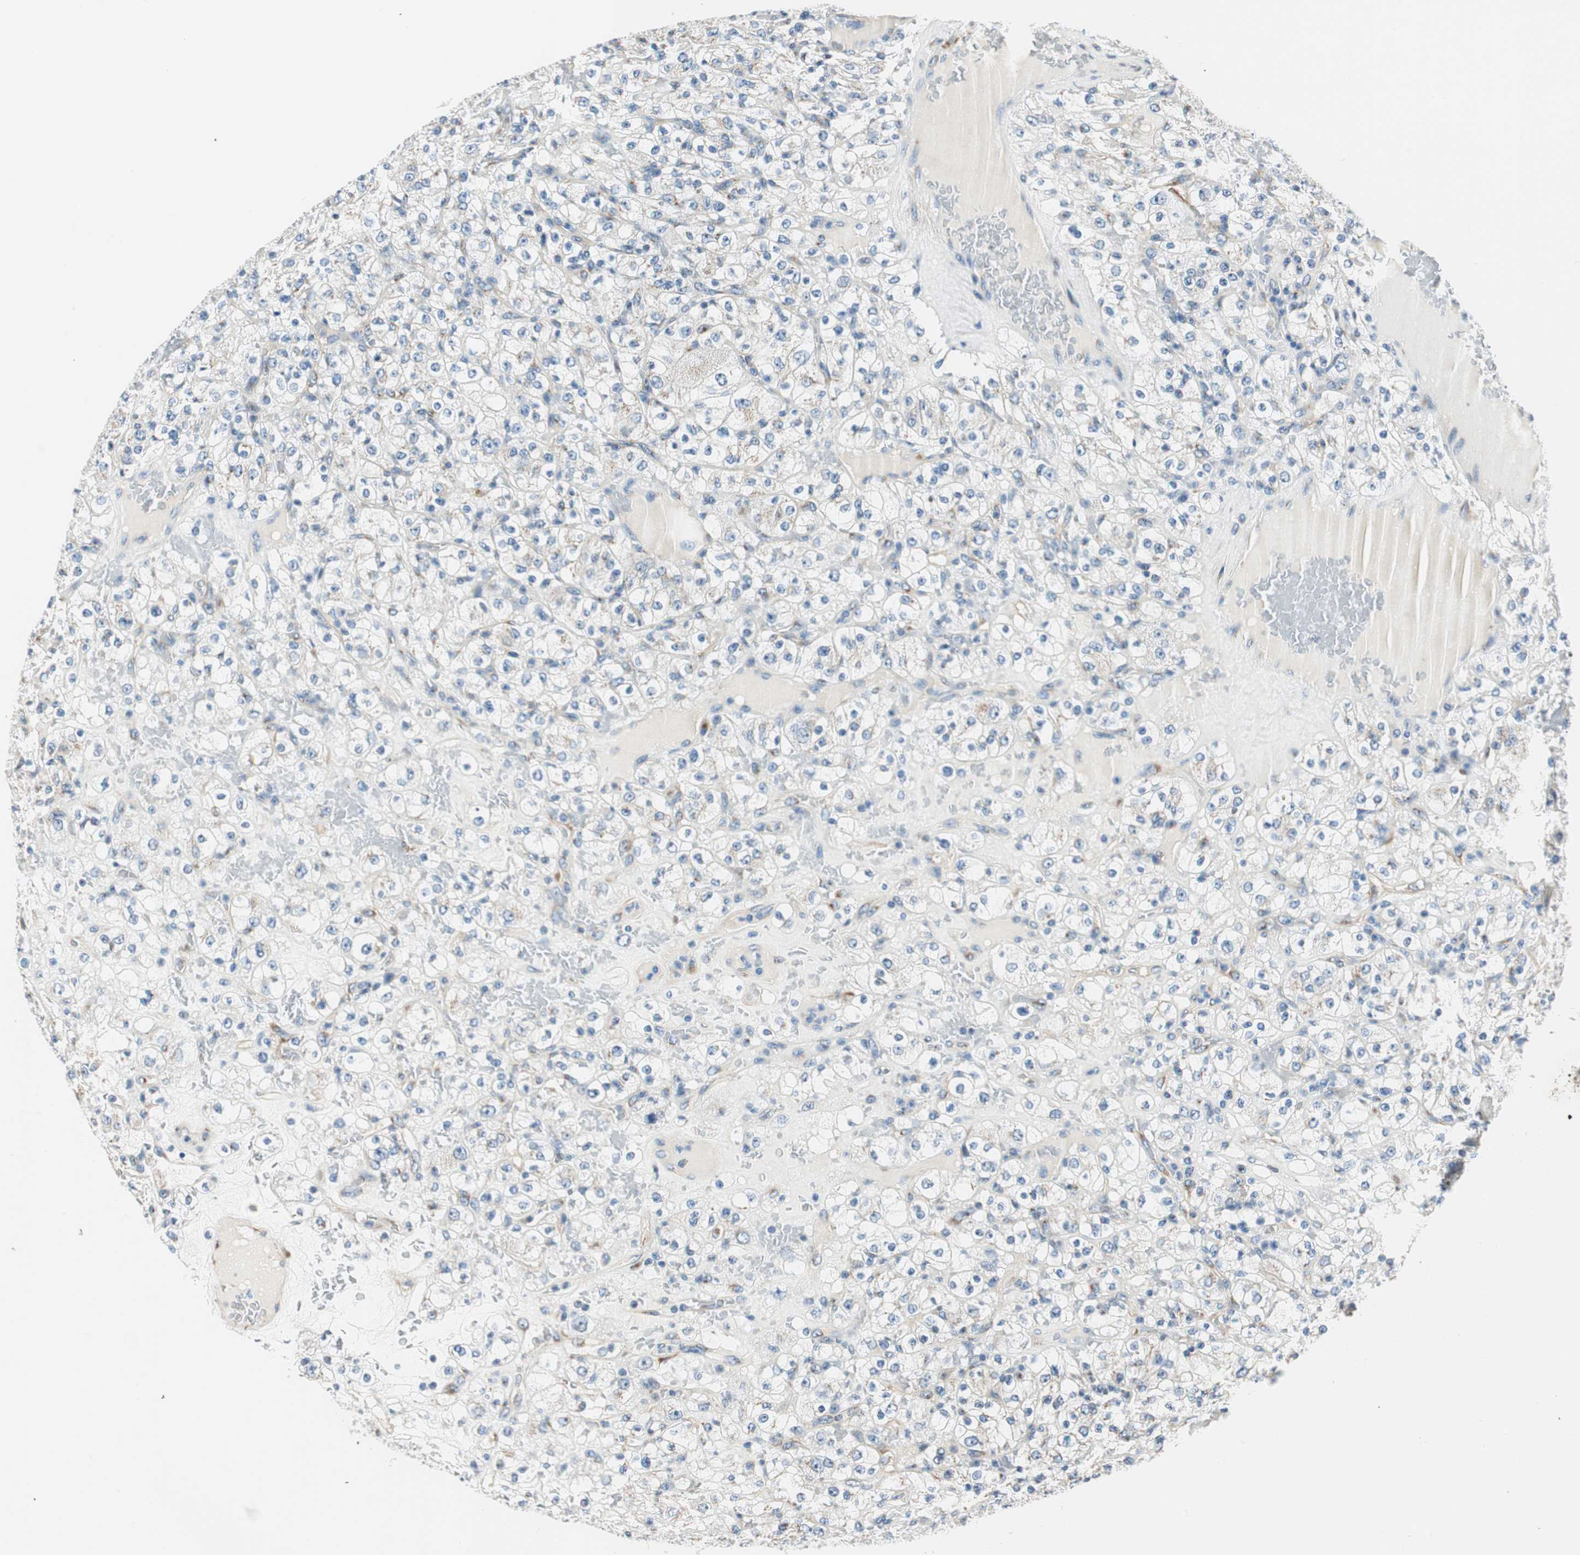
{"staining": {"intensity": "negative", "quantity": "none", "location": "none"}, "tissue": "renal cancer", "cell_type": "Tumor cells", "image_type": "cancer", "snomed": [{"axis": "morphology", "description": "Normal tissue, NOS"}, {"axis": "morphology", "description": "Adenocarcinoma, NOS"}, {"axis": "topography", "description": "Kidney"}], "caption": "Photomicrograph shows no significant protein positivity in tumor cells of renal adenocarcinoma.", "gene": "TMF1", "patient": {"sex": "female", "age": 72}}